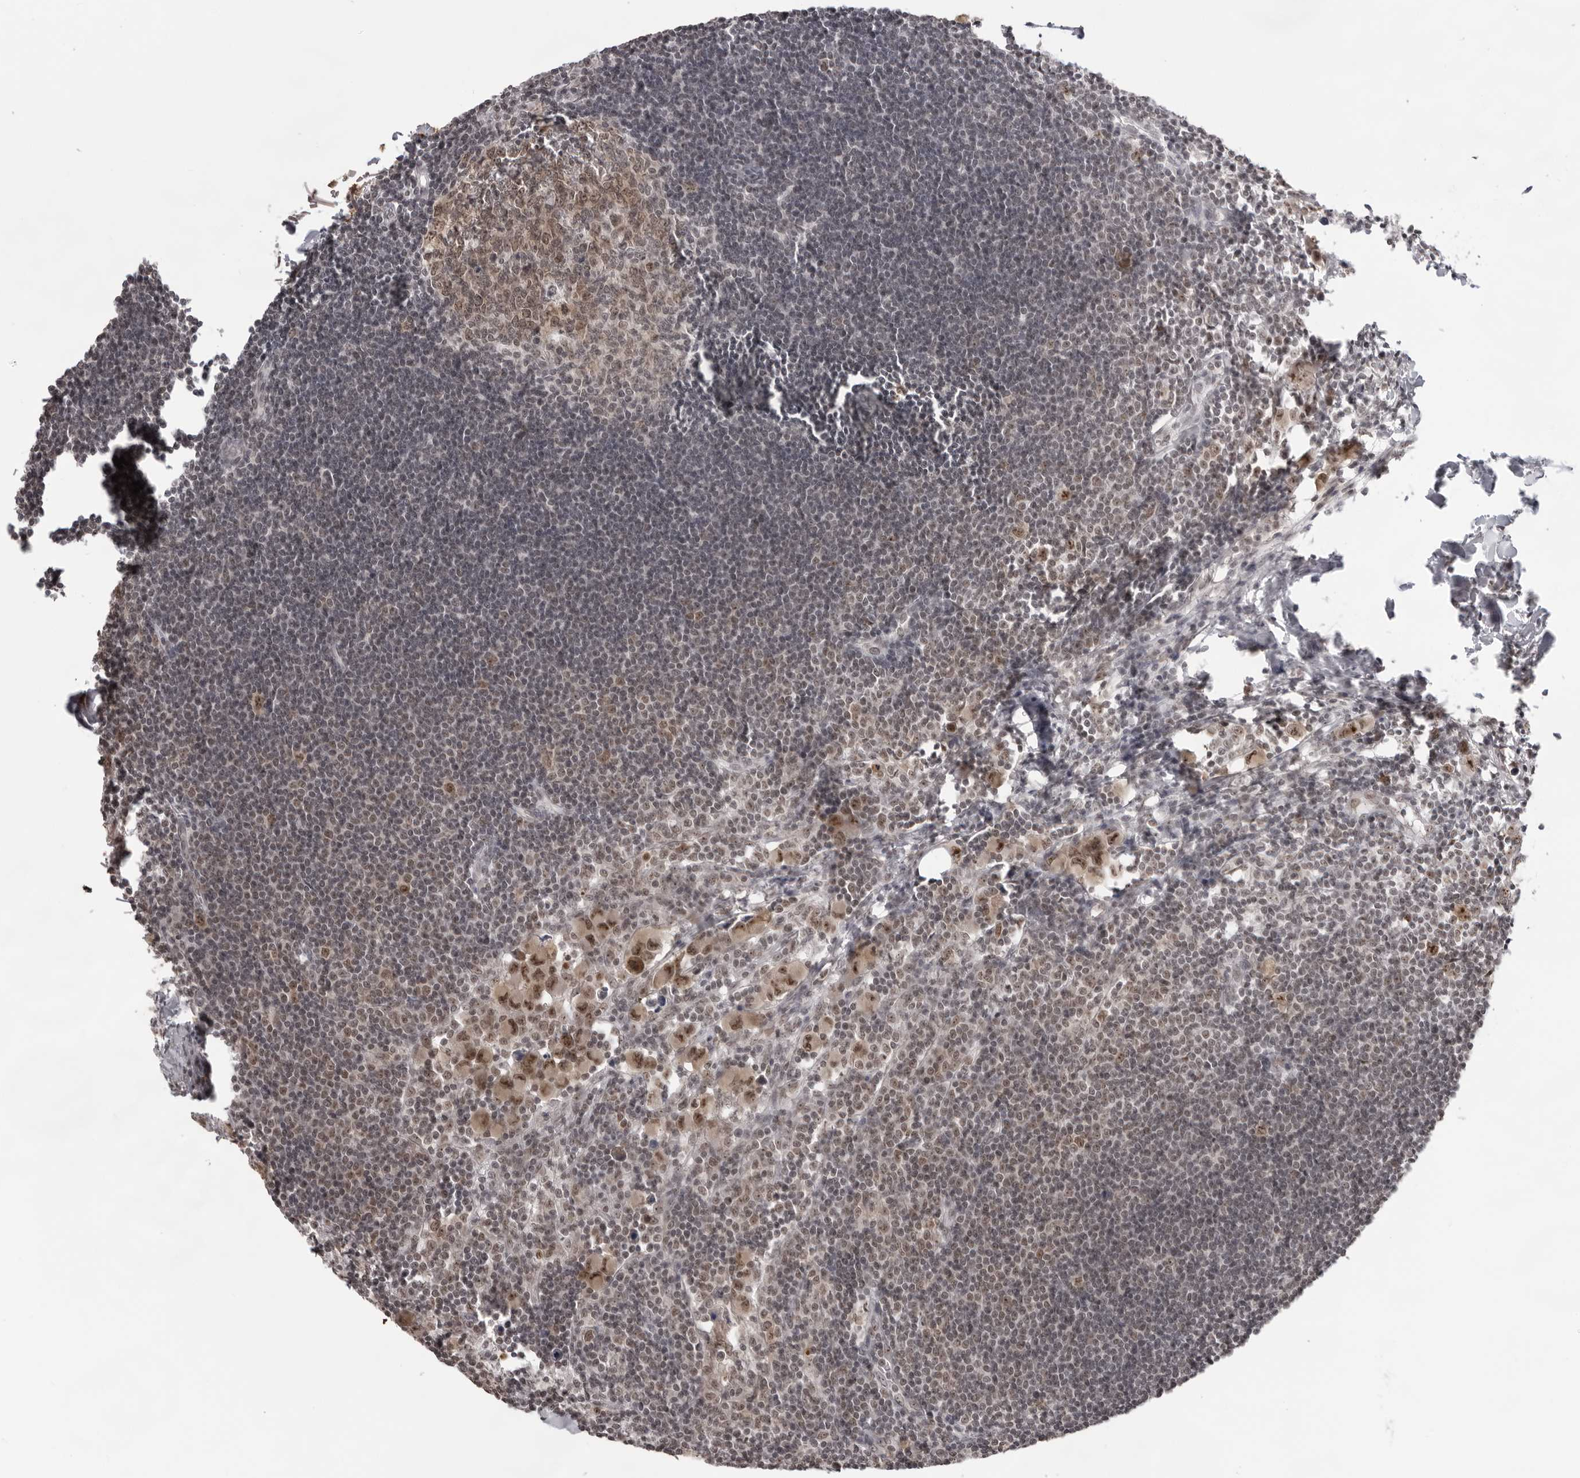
{"staining": {"intensity": "moderate", "quantity": ">75%", "location": "cytoplasmic/membranous,nuclear"}, "tissue": "lymph node", "cell_type": "Germinal center cells", "image_type": "normal", "snomed": [{"axis": "morphology", "description": "Normal tissue, NOS"}, {"axis": "morphology", "description": "Malignant melanoma, Metastatic site"}, {"axis": "topography", "description": "Lymph node"}], "caption": "IHC photomicrograph of unremarkable lymph node stained for a protein (brown), which demonstrates medium levels of moderate cytoplasmic/membranous,nuclear staining in about >75% of germinal center cells.", "gene": "EXOSC10", "patient": {"sex": "male", "age": 41}}